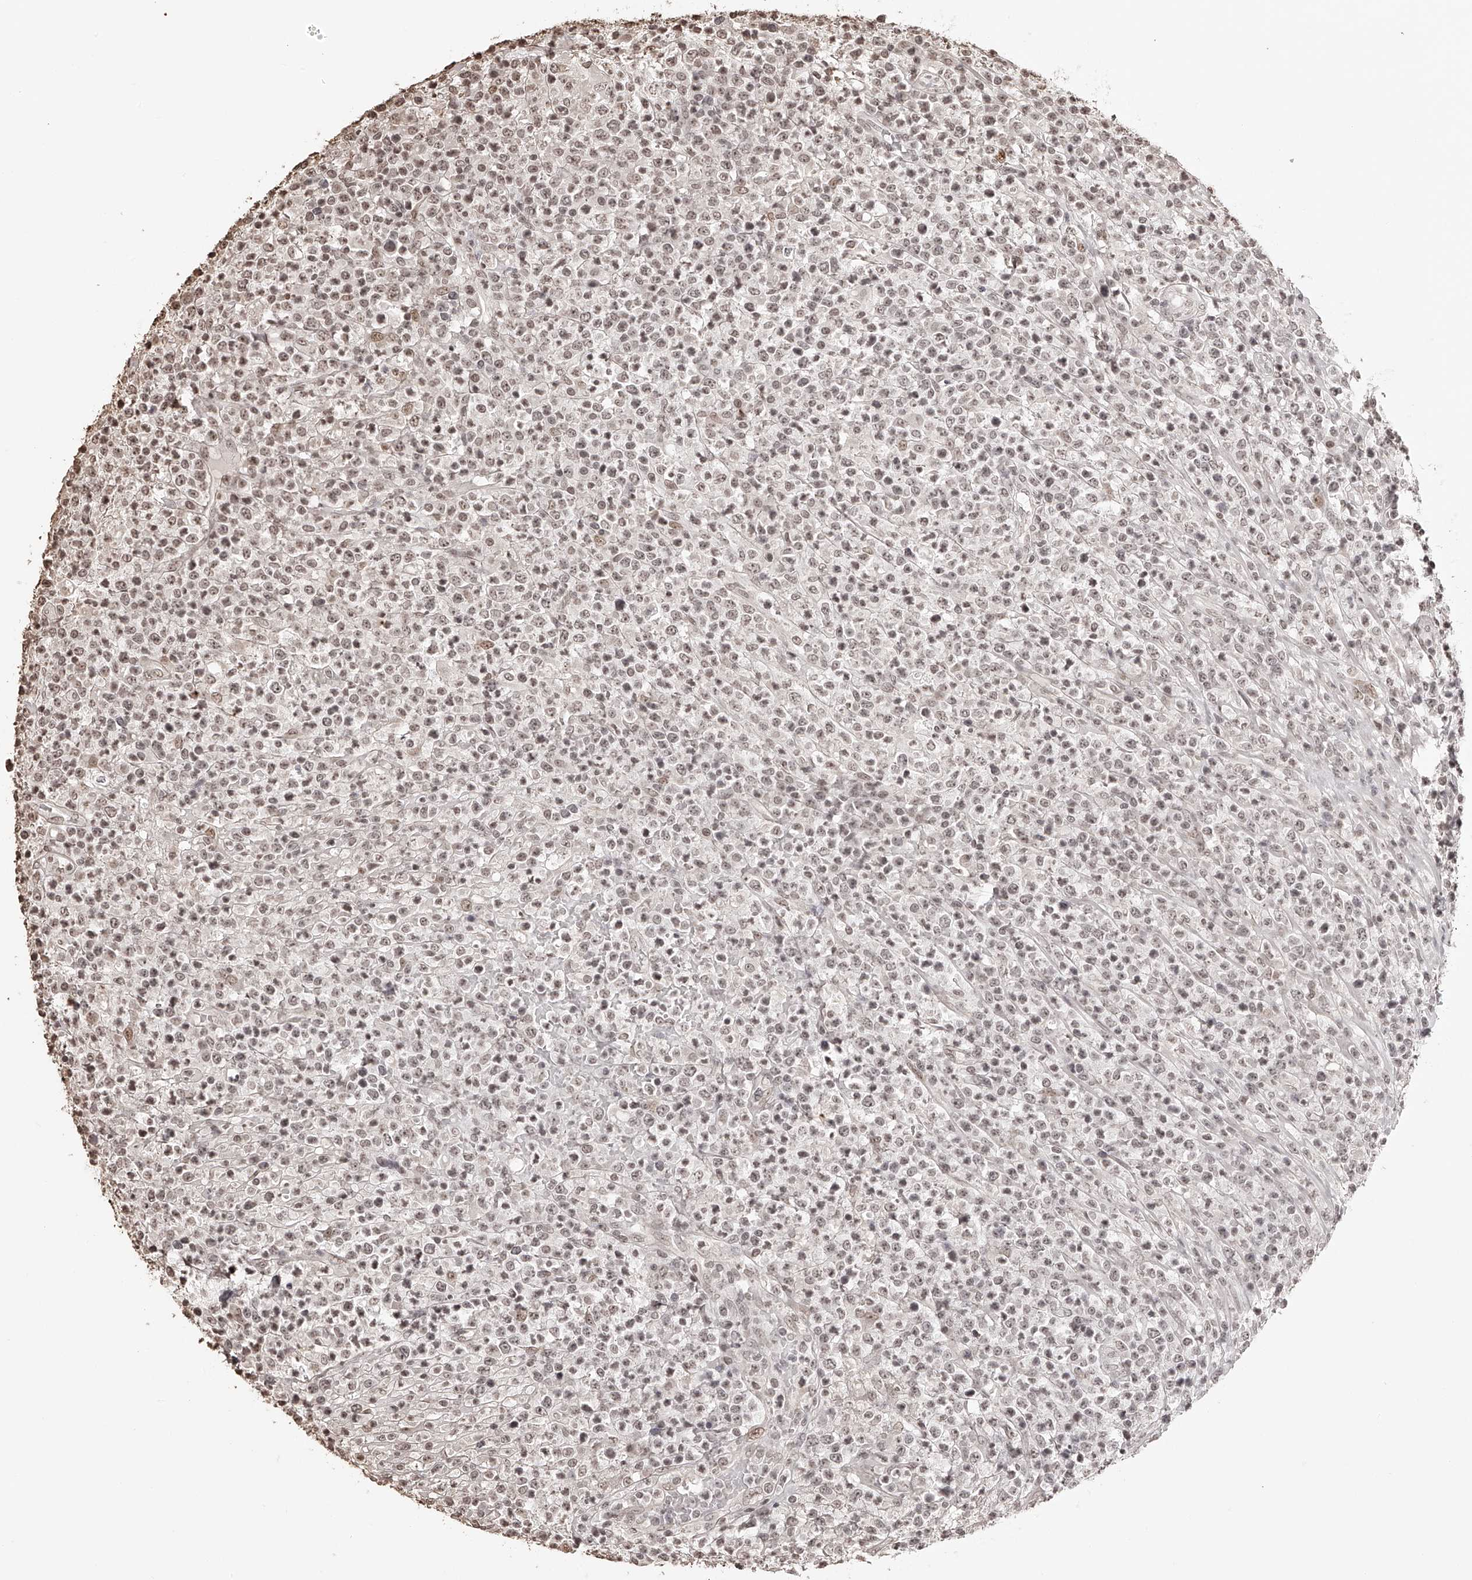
{"staining": {"intensity": "weak", "quantity": ">75%", "location": "nuclear"}, "tissue": "lymphoma", "cell_type": "Tumor cells", "image_type": "cancer", "snomed": [{"axis": "morphology", "description": "Malignant lymphoma, non-Hodgkin's type, High grade"}, {"axis": "topography", "description": "Colon"}], "caption": "DAB (3,3'-diaminobenzidine) immunohistochemical staining of malignant lymphoma, non-Hodgkin's type (high-grade) reveals weak nuclear protein staining in about >75% of tumor cells.", "gene": "ZNF503", "patient": {"sex": "female", "age": 53}}